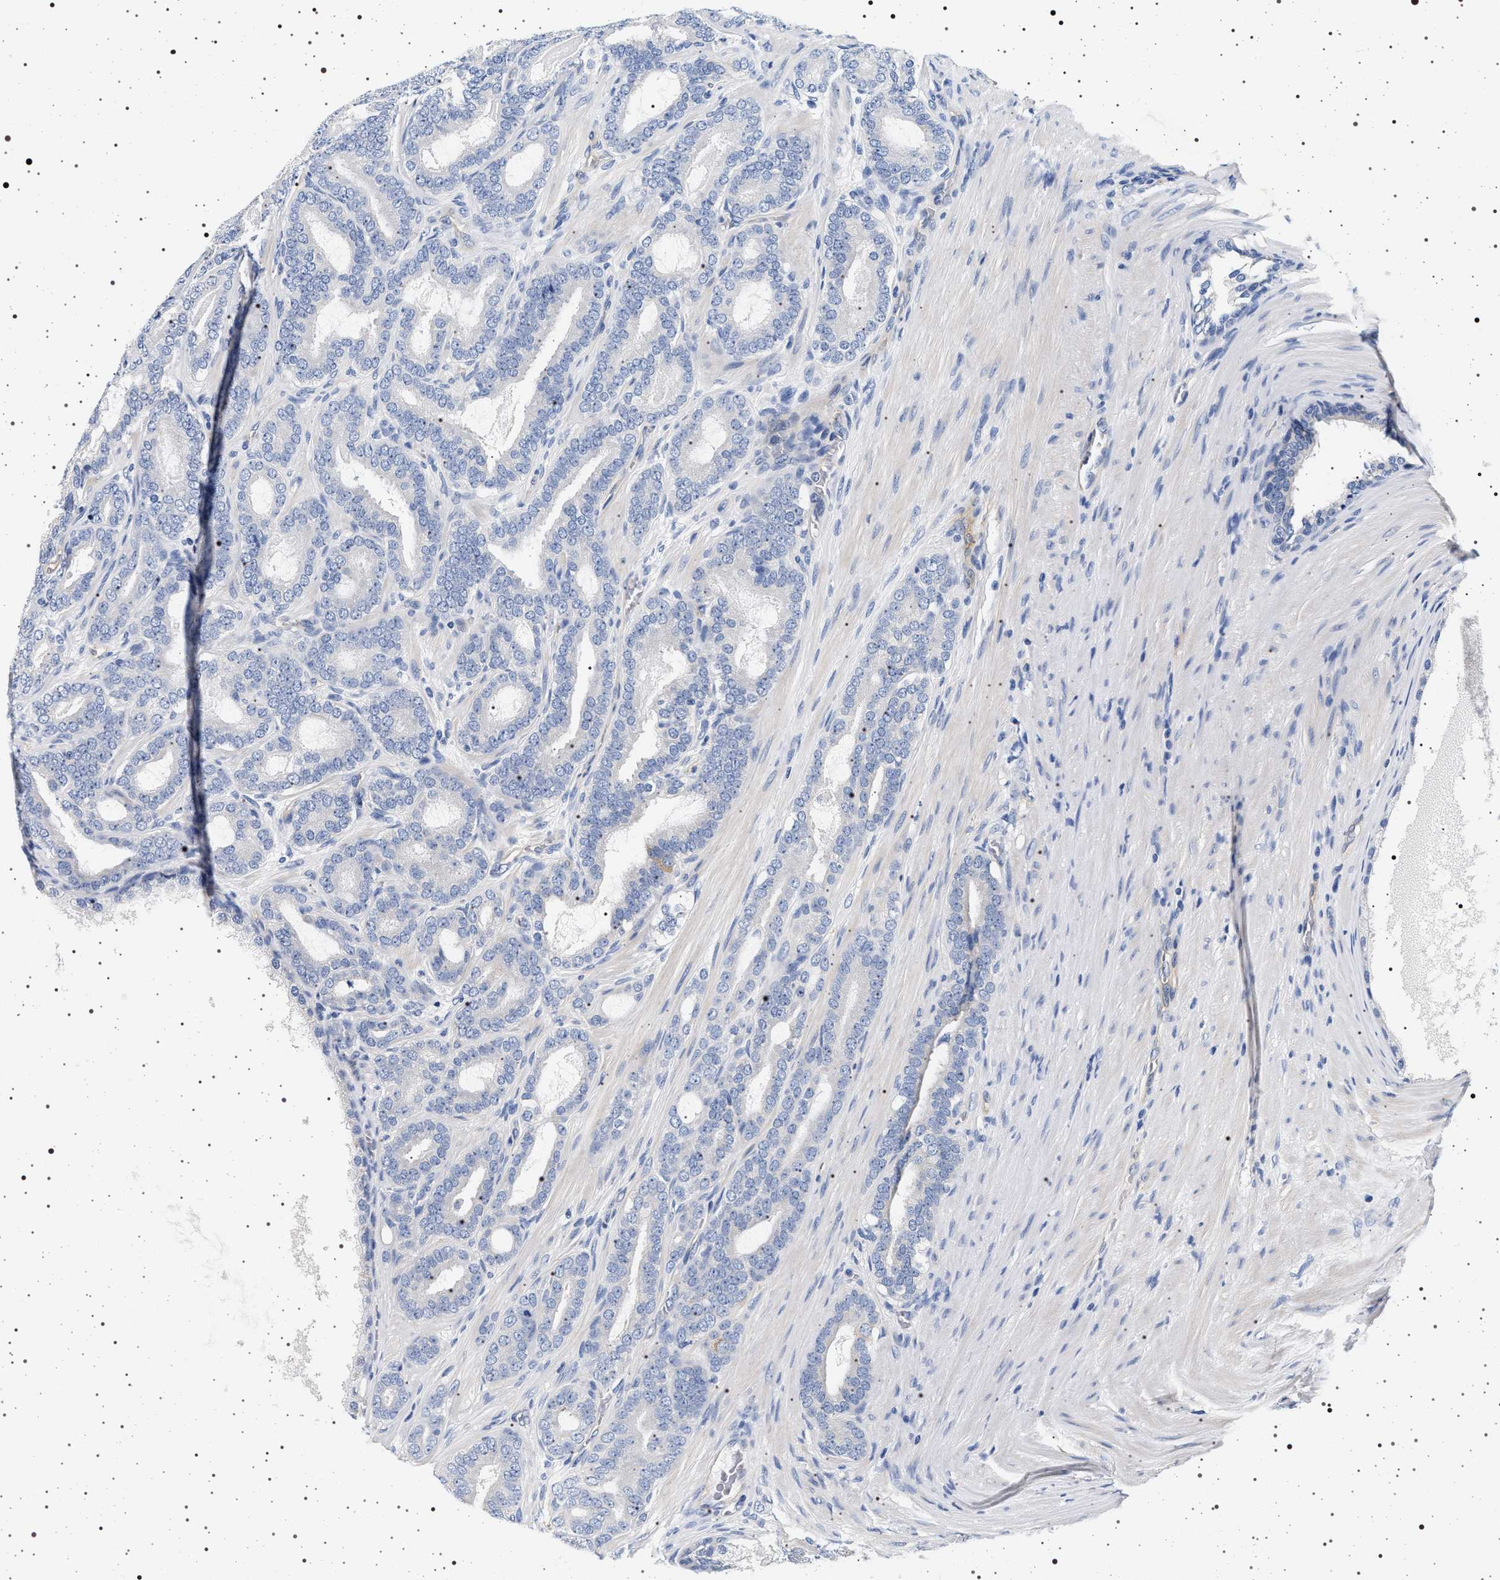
{"staining": {"intensity": "negative", "quantity": "none", "location": "none"}, "tissue": "prostate cancer", "cell_type": "Tumor cells", "image_type": "cancer", "snomed": [{"axis": "morphology", "description": "Adenocarcinoma, High grade"}, {"axis": "topography", "description": "Prostate"}], "caption": "Immunohistochemical staining of human prostate cancer (high-grade adenocarcinoma) reveals no significant staining in tumor cells.", "gene": "HSD17B1", "patient": {"sex": "male", "age": 60}}